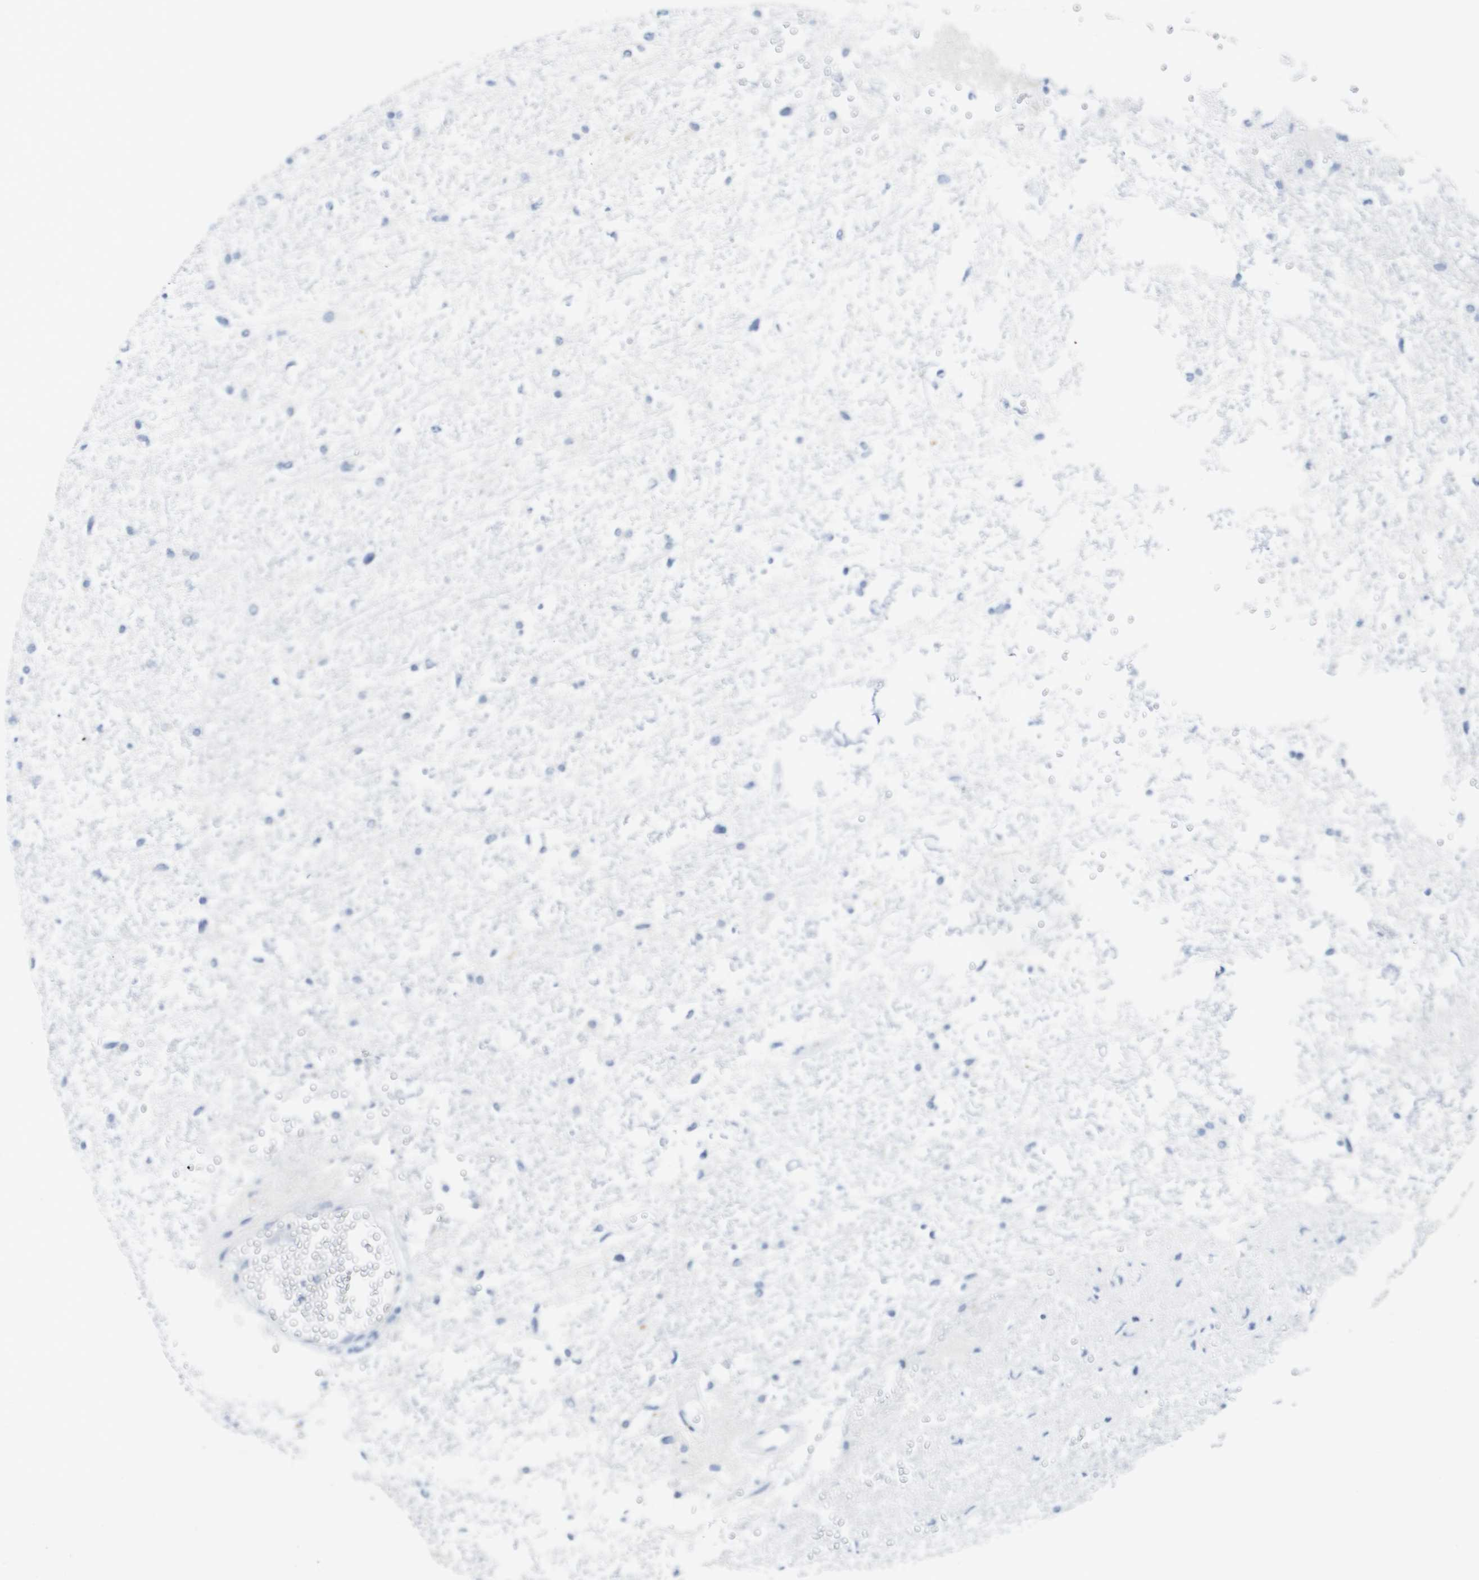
{"staining": {"intensity": "negative", "quantity": "none", "location": "none"}, "tissue": "glioma", "cell_type": "Tumor cells", "image_type": "cancer", "snomed": [{"axis": "morphology", "description": "Glioma, malignant, High grade"}, {"axis": "topography", "description": "Brain"}], "caption": "An image of human malignant high-grade glioma is negative for staining in tumor cells.", "gene": "FKBP4", "patient": {"sex": "female", "age": 59}}